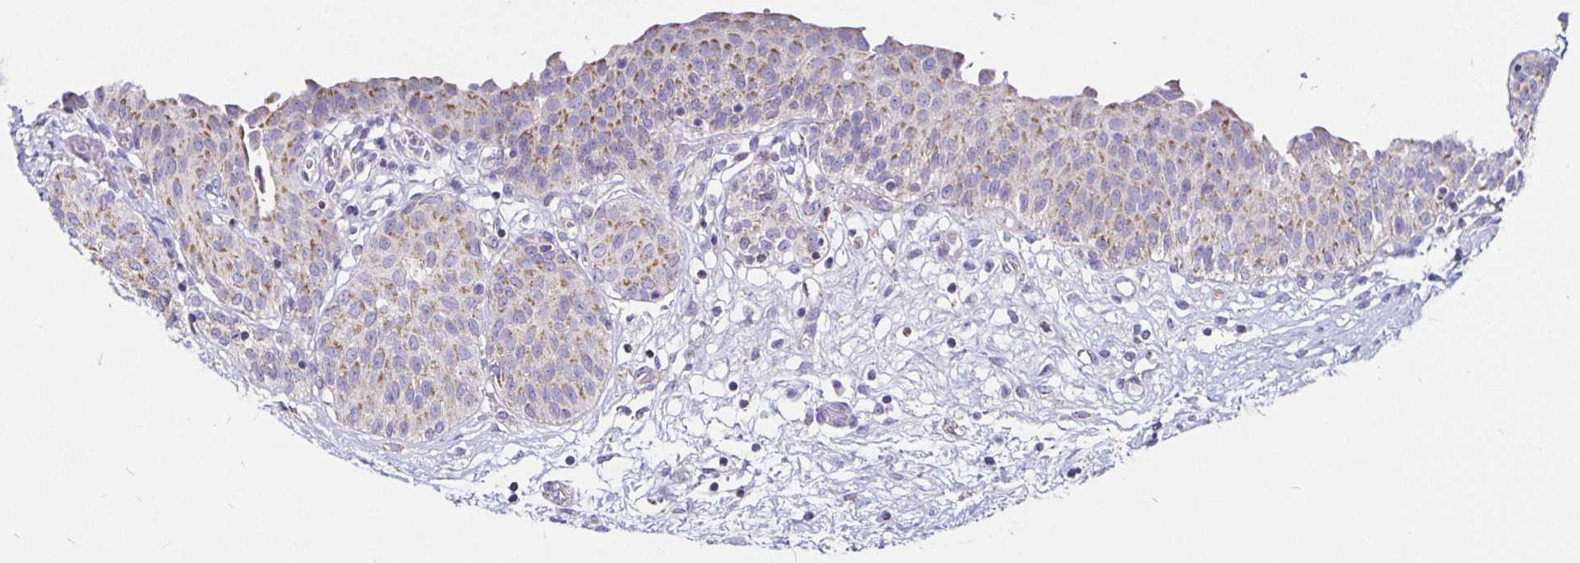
{"staining": {"intensity": "weak", "quantity": "25%-75%", "location": "cytoplasmic/membranous"}, "tissue": "urinary bladder", "cell_type": "Urothelial cells", "image_type": "normal", "snomed": [{"axis": "morphology", "description": "Normal tissue, NOS"}, {"axis": "topography", "description": "Urinary bladder"}], "caption": "Immunohistochemical staining of normal urinary bladder exhibits 25%-75% levels of weak cytoplasmic/membranous protein staining in approximately 25%-75% of urothelial cells. Immunohistochemistry stains the protein in brown and the nuclei are stained blue.", "gene": "PGAM2", "patient": {"sex": "male", "age": 68}}